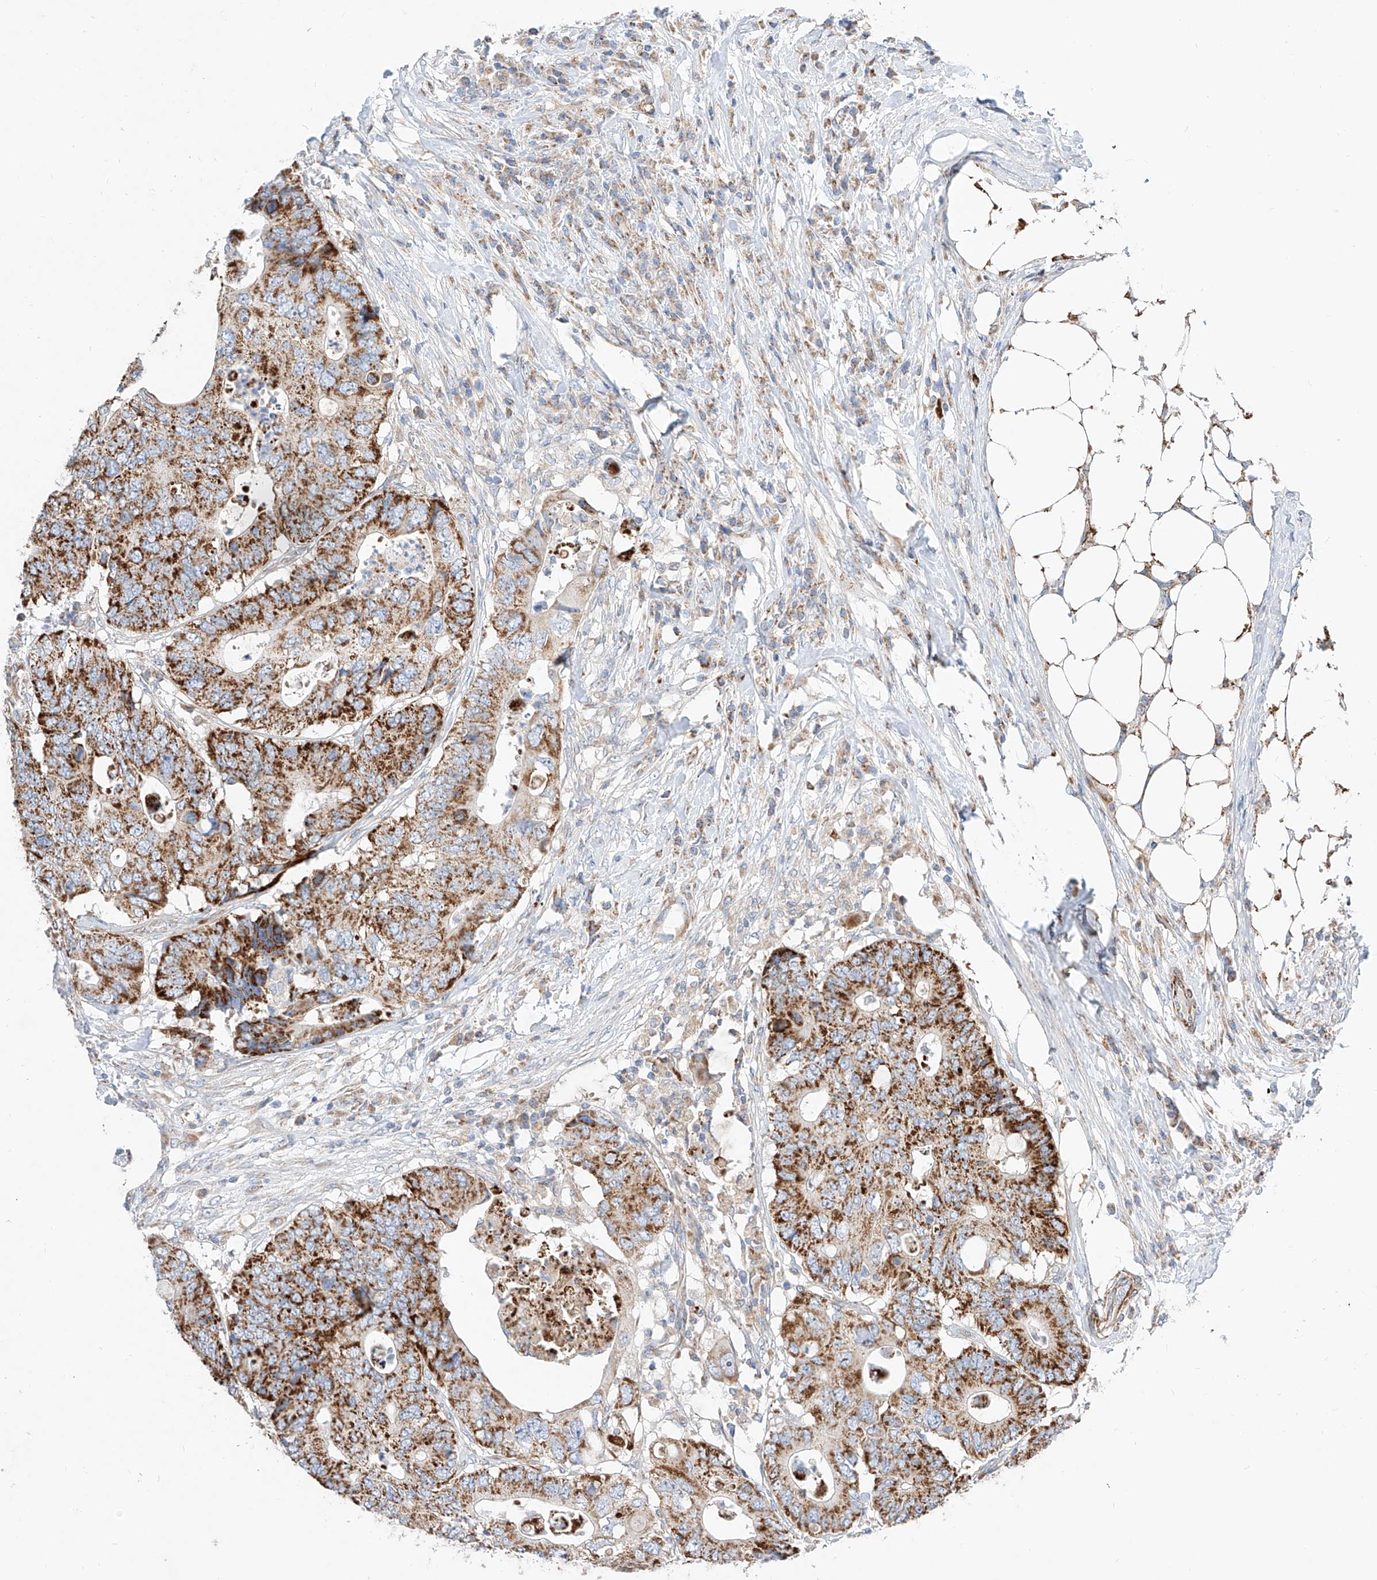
{"staining": {"intensity": "strong", "quantity": ">75%", "location": "cytoplasmic/membranous"}, "tissue": "colorectal cancer", "cell_type": "Tumor cells", "image_type": "cancer", "snomed": [{"axis": "morphology", "description": "Adenocarcinoma, NOS"}, {"axis": "topography", "description": "Colon"}], "caption": "Human adenocarcinoma (colorectal) stained with a brown dye reveals strong cytoplasmic/membranous positive staining in about >75% of tumor cells.", "gene": "CST9", "patient": {"sex": "male", "age": 71}}